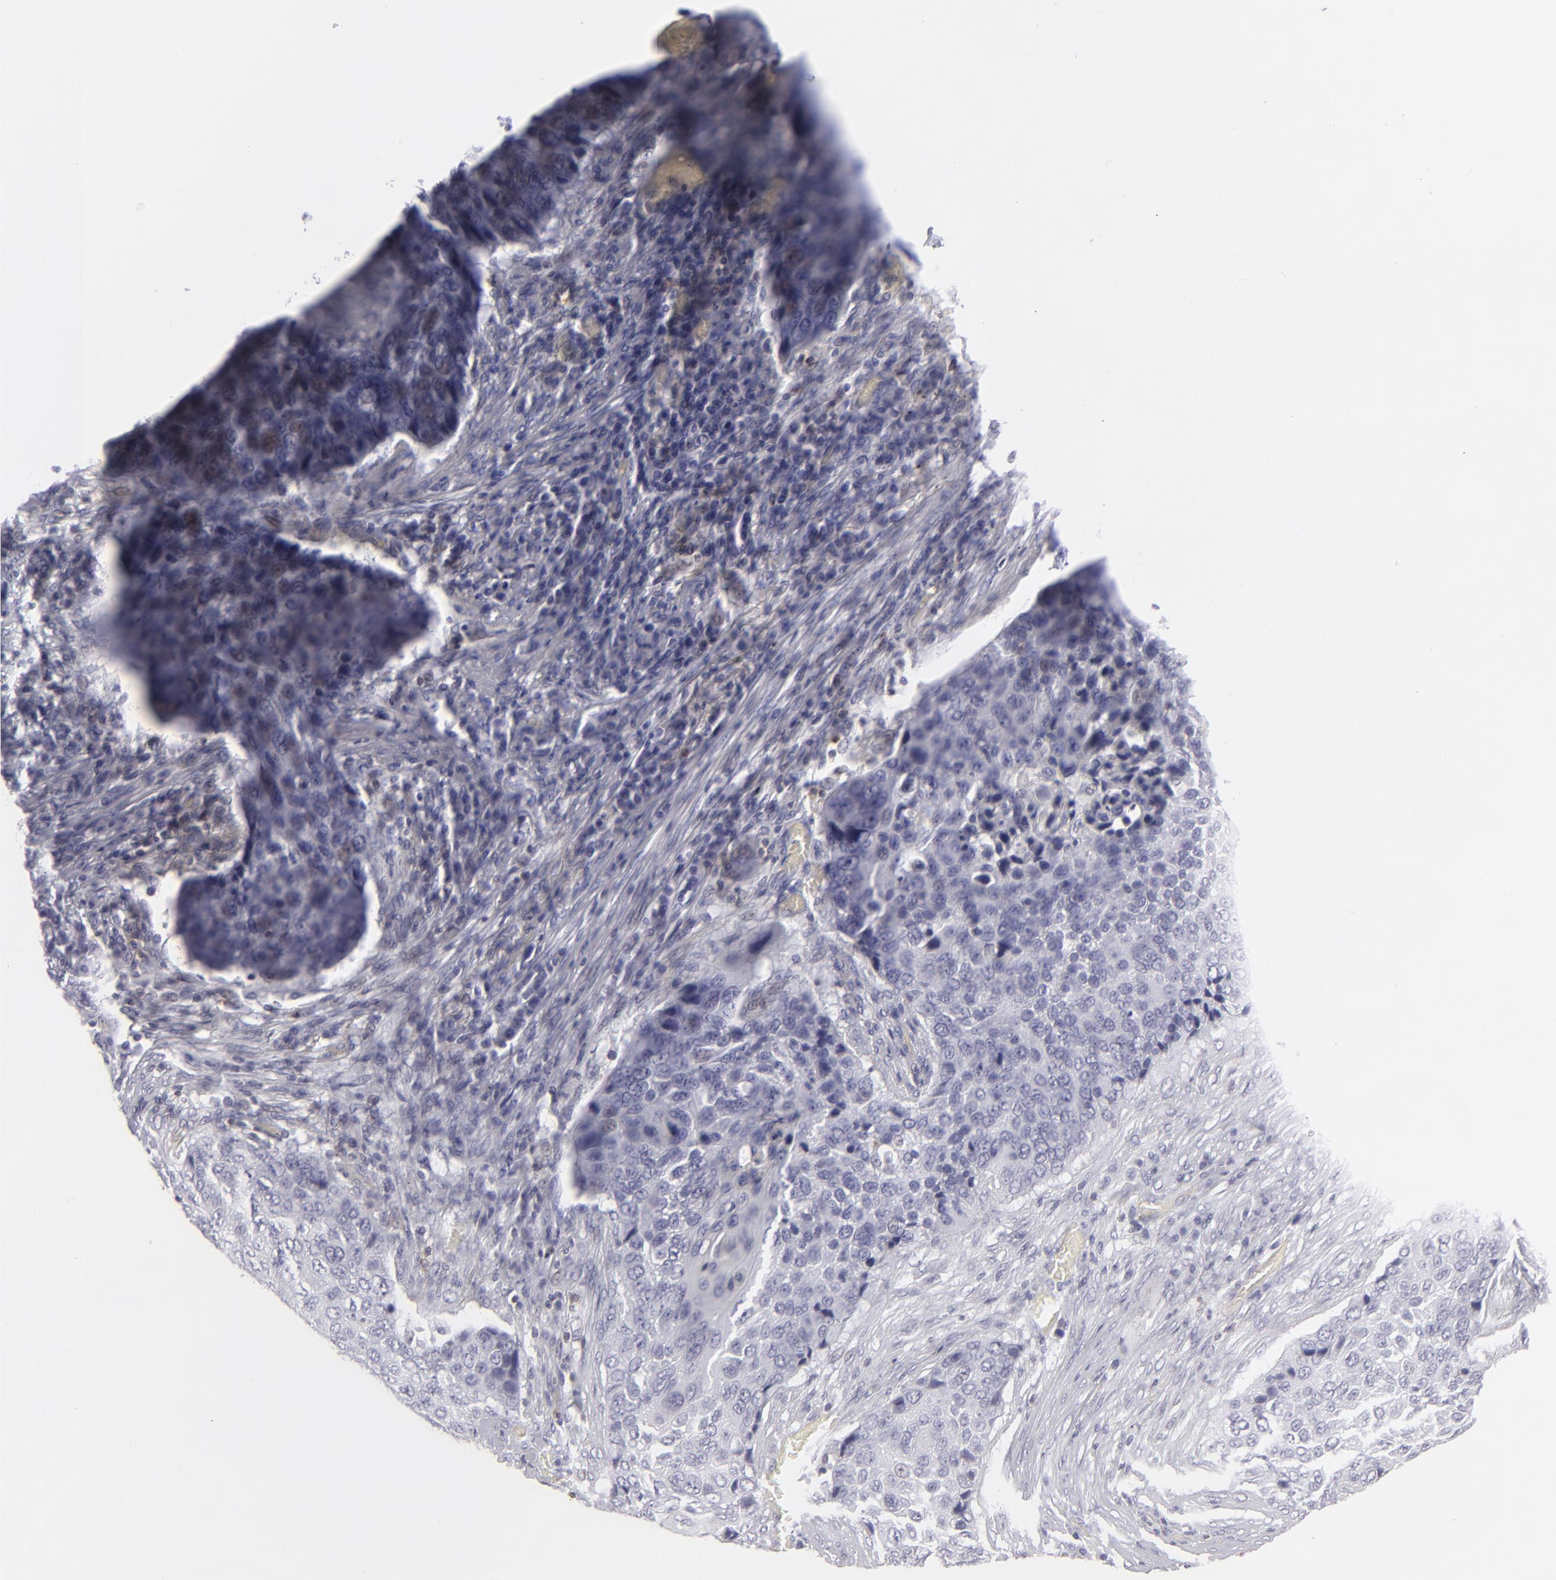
{"staining": {"intensity": "negative", "quantity": "none", "location": "none"}, "tissue": "lung cancer", "cell_type": "Tumor cells", "image_type": "cancer", "snomed": [{"axis": "morphology", "description": "Squamous cell carcinoma, NOS"}, {"axis": "topography", "description": "Lung"}], "caption": "IHC of human lung cancer displays no expression in tumor cells. (DAB (3,3'-diaminobenzidine) immunohistochemistry with hematoxylin counter stain).", "gene": "CD7", "patient": {"sex": "male", "age": 68}}